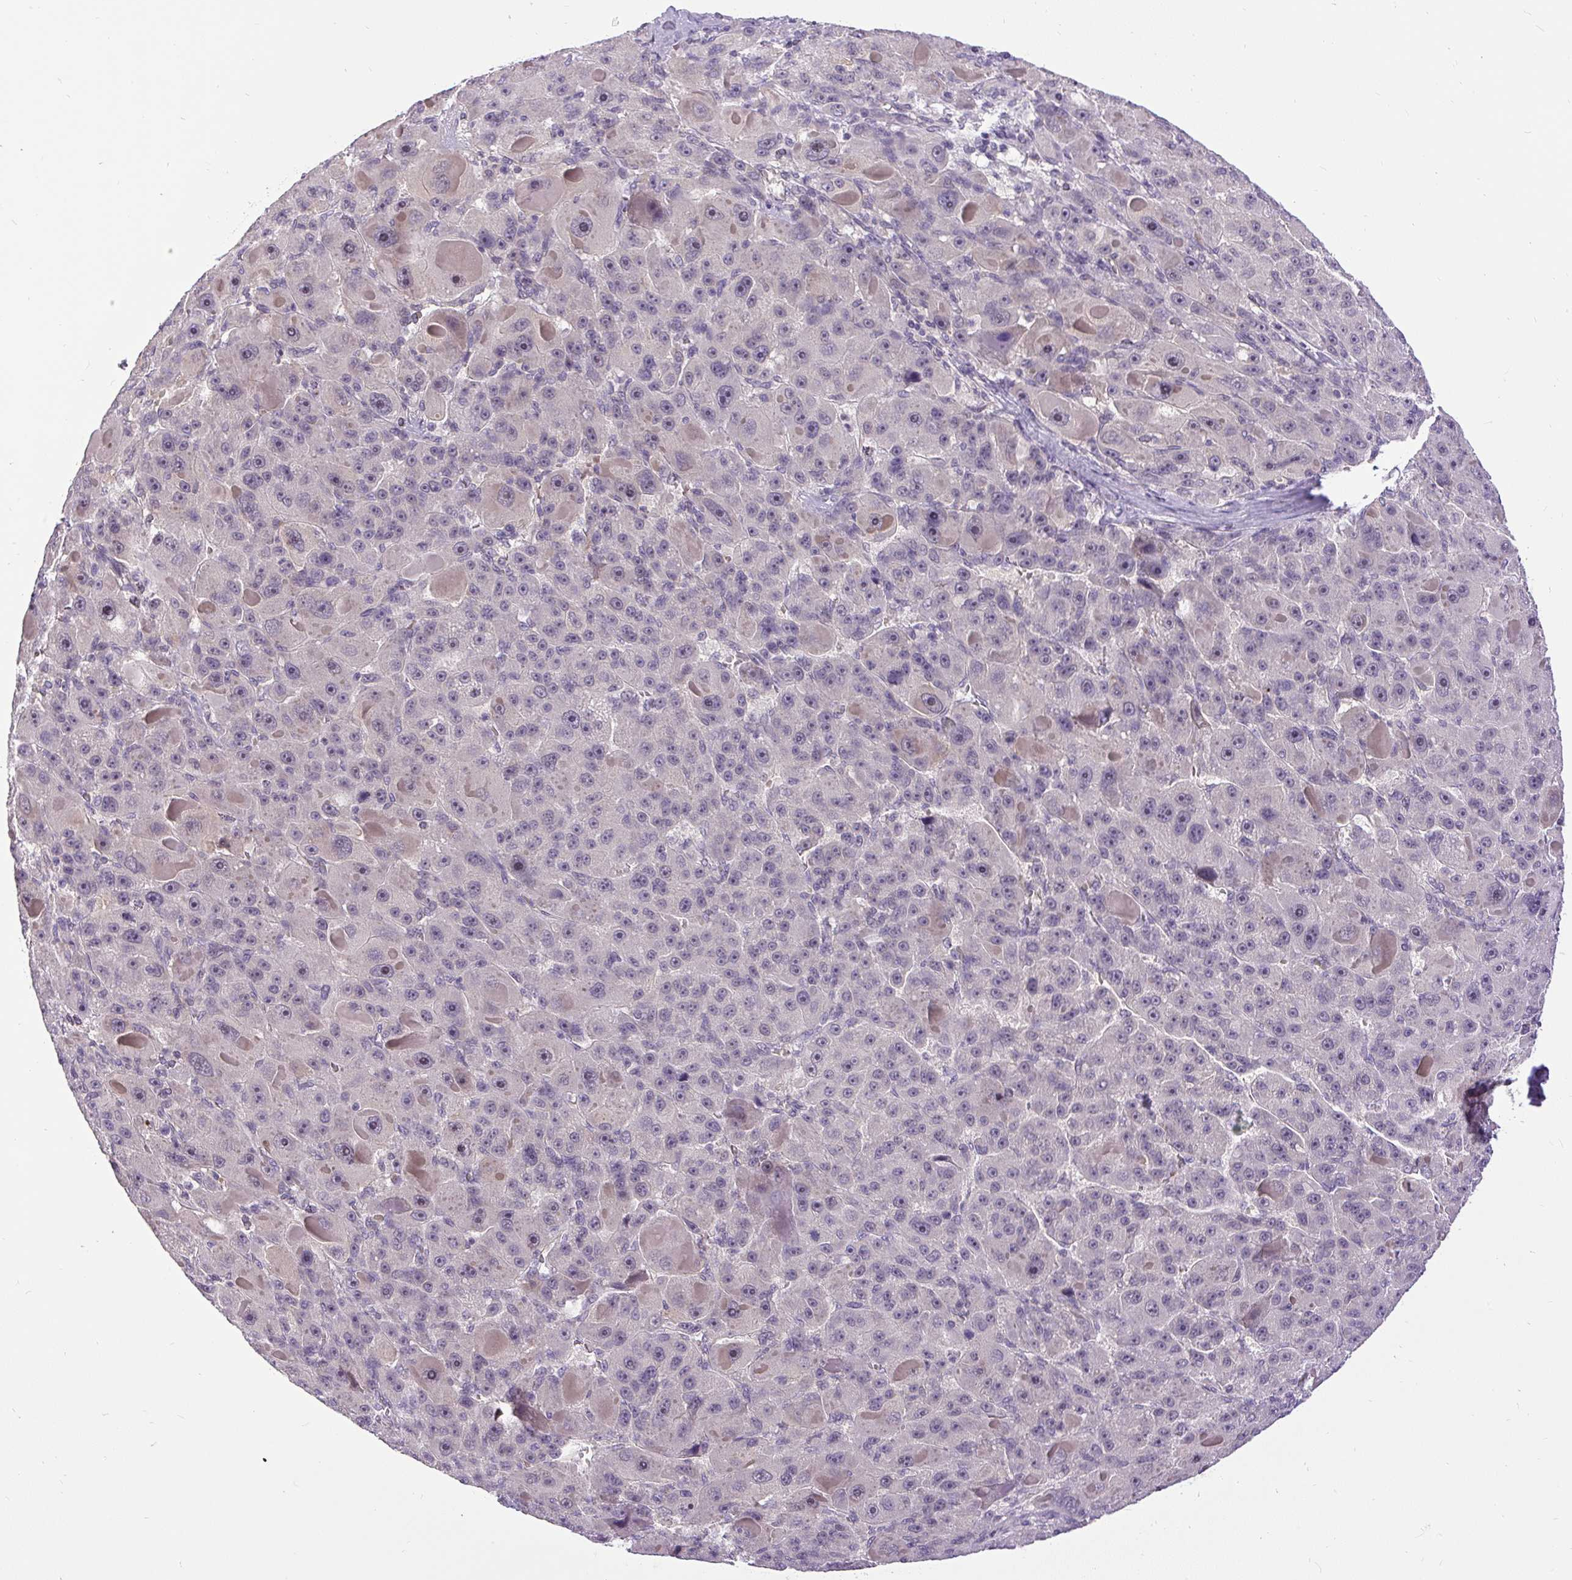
{"staining": {"intensity": "negative", "quantity": "none", "location": "none"}, "tissue": "liver cancer", "cell_type": "Tumor cells", "image_type": "cancer", "snomed": [{"axis": "morphology", "description": "Carcinoma, Hepatocellular, NOS"}, {"axis": "topography", "description": "Liver"}], "caption": "An image of human hepatocellular carcinoma (liver) is negative for staining in tumor cells. The staining is performed using DAB brown chromogen with nuclei counter-stained in using hematoxylin.", "gene": "FAM117B", "patient": {"sex": "male", "age": 76}}